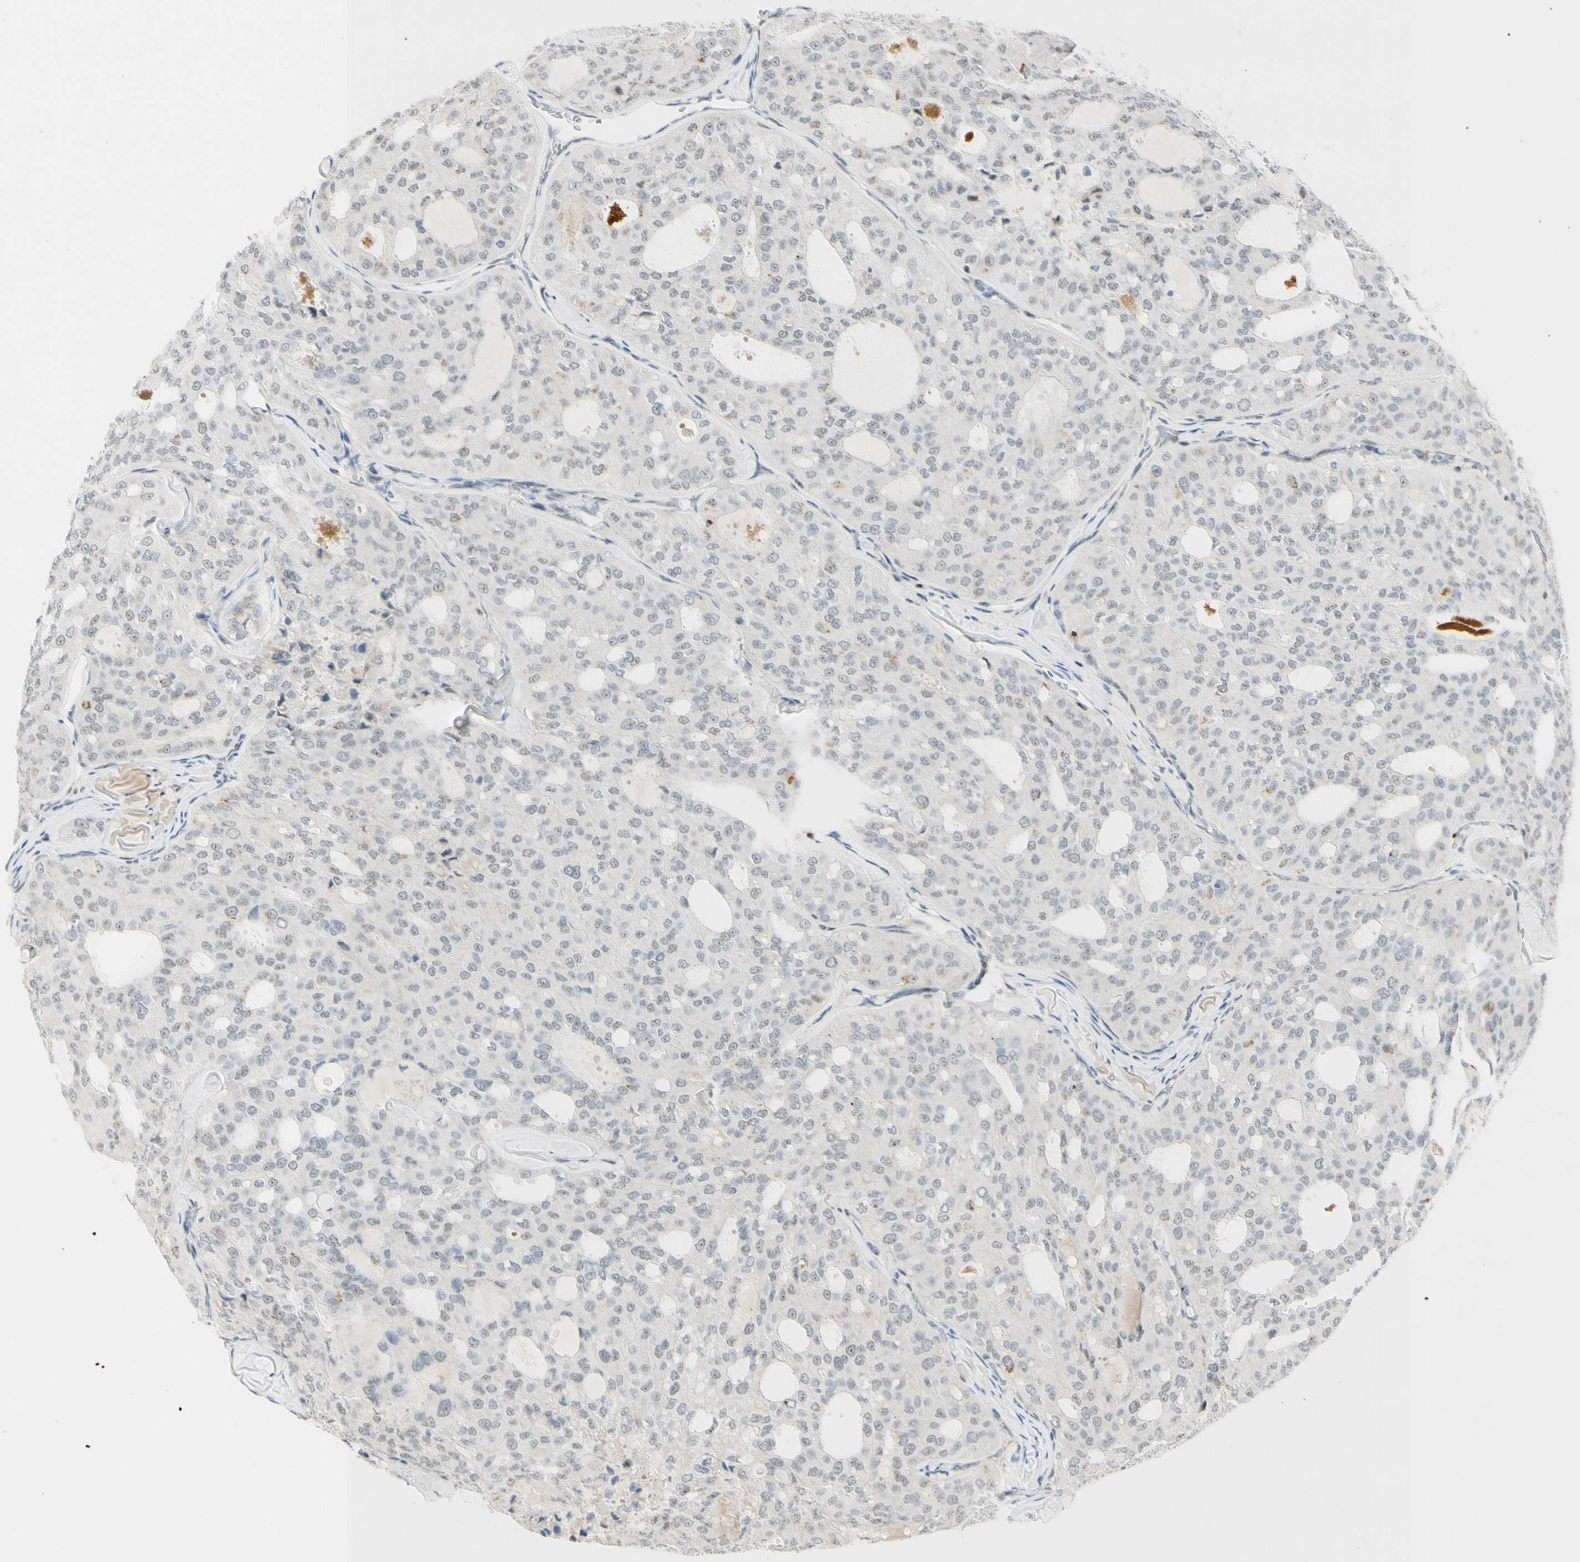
{"staining": {"intensity": "negative", "quantity": "none", "location": "none"}, "tissue": "thyroid cancer", "cell_type": "Tumor cells", "image_type": "cancer", "snomed": [{"axis": "morphology", "description": "Follicular adenoma carcinoma, NOS"}, {"axis": "topography", "description": "Thyroid gland"}], "caption": "This is an immunohistochemistry (IHC) micrograph of human thyroid cancer. There is no expression in tumor cells.", "gene": "B4GALNT1", "patient": {"sex": "male", "age": 75}}